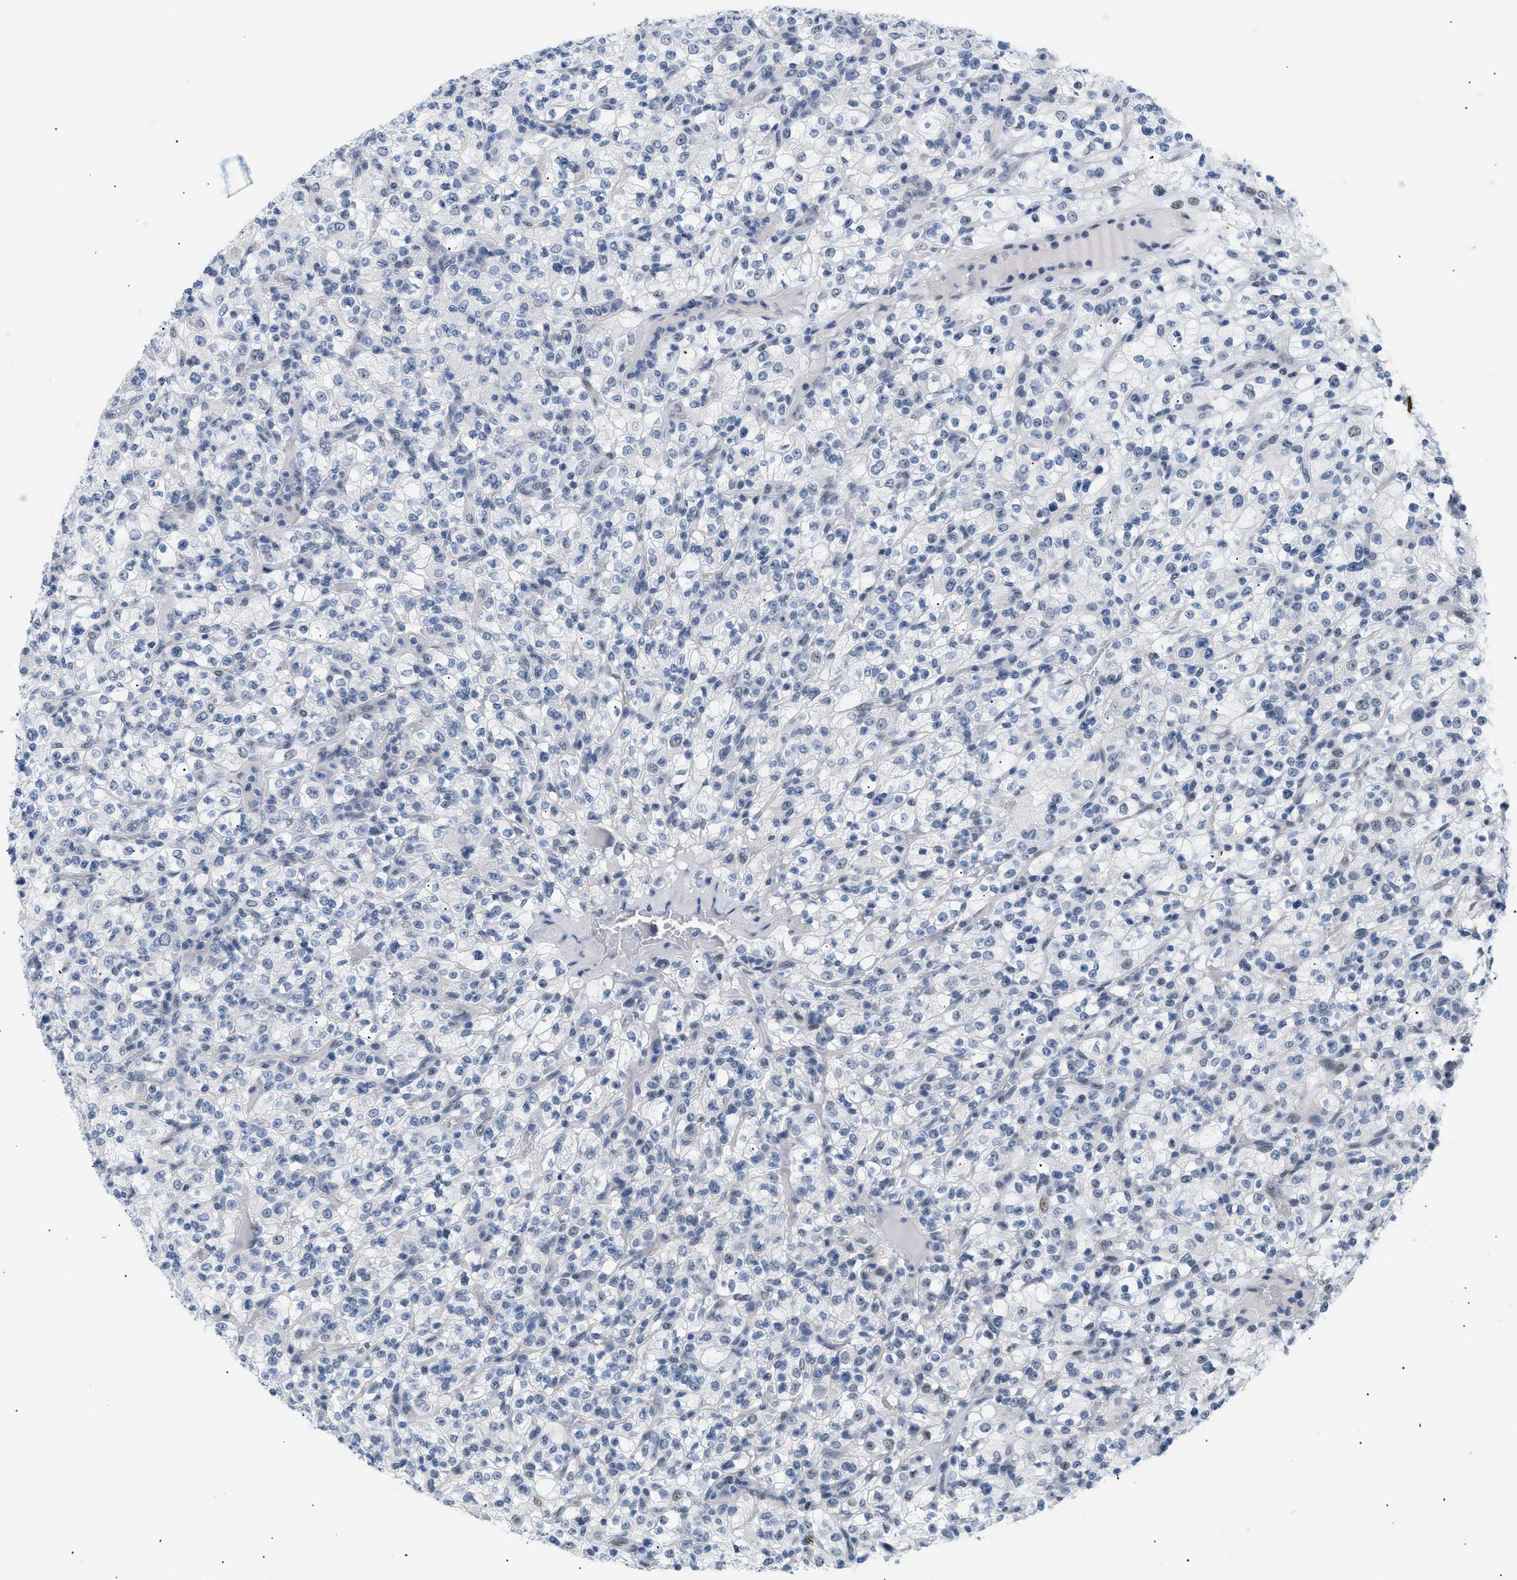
{"staining": {"intensity": "negative", "quantity": "none", "location": "none"}, "tissue": "renal cancer", "cell_type": "Tumor cells", "image_type": "cancer", "snomed": [{"axis": "morphology", "description": "Normal tissue, NOS"}, {"axis": "morphology", "description": "Adenocarcinoma, NOS"}, {"axis": "topography", "description": "Kidney"}], "caption": "This is an IHC micrograph of human renal cancer (adenocarcinoma). There is no expression in tumor cells.", "gene": "ELN", "patient": {"sex": "female", "age": 72}}